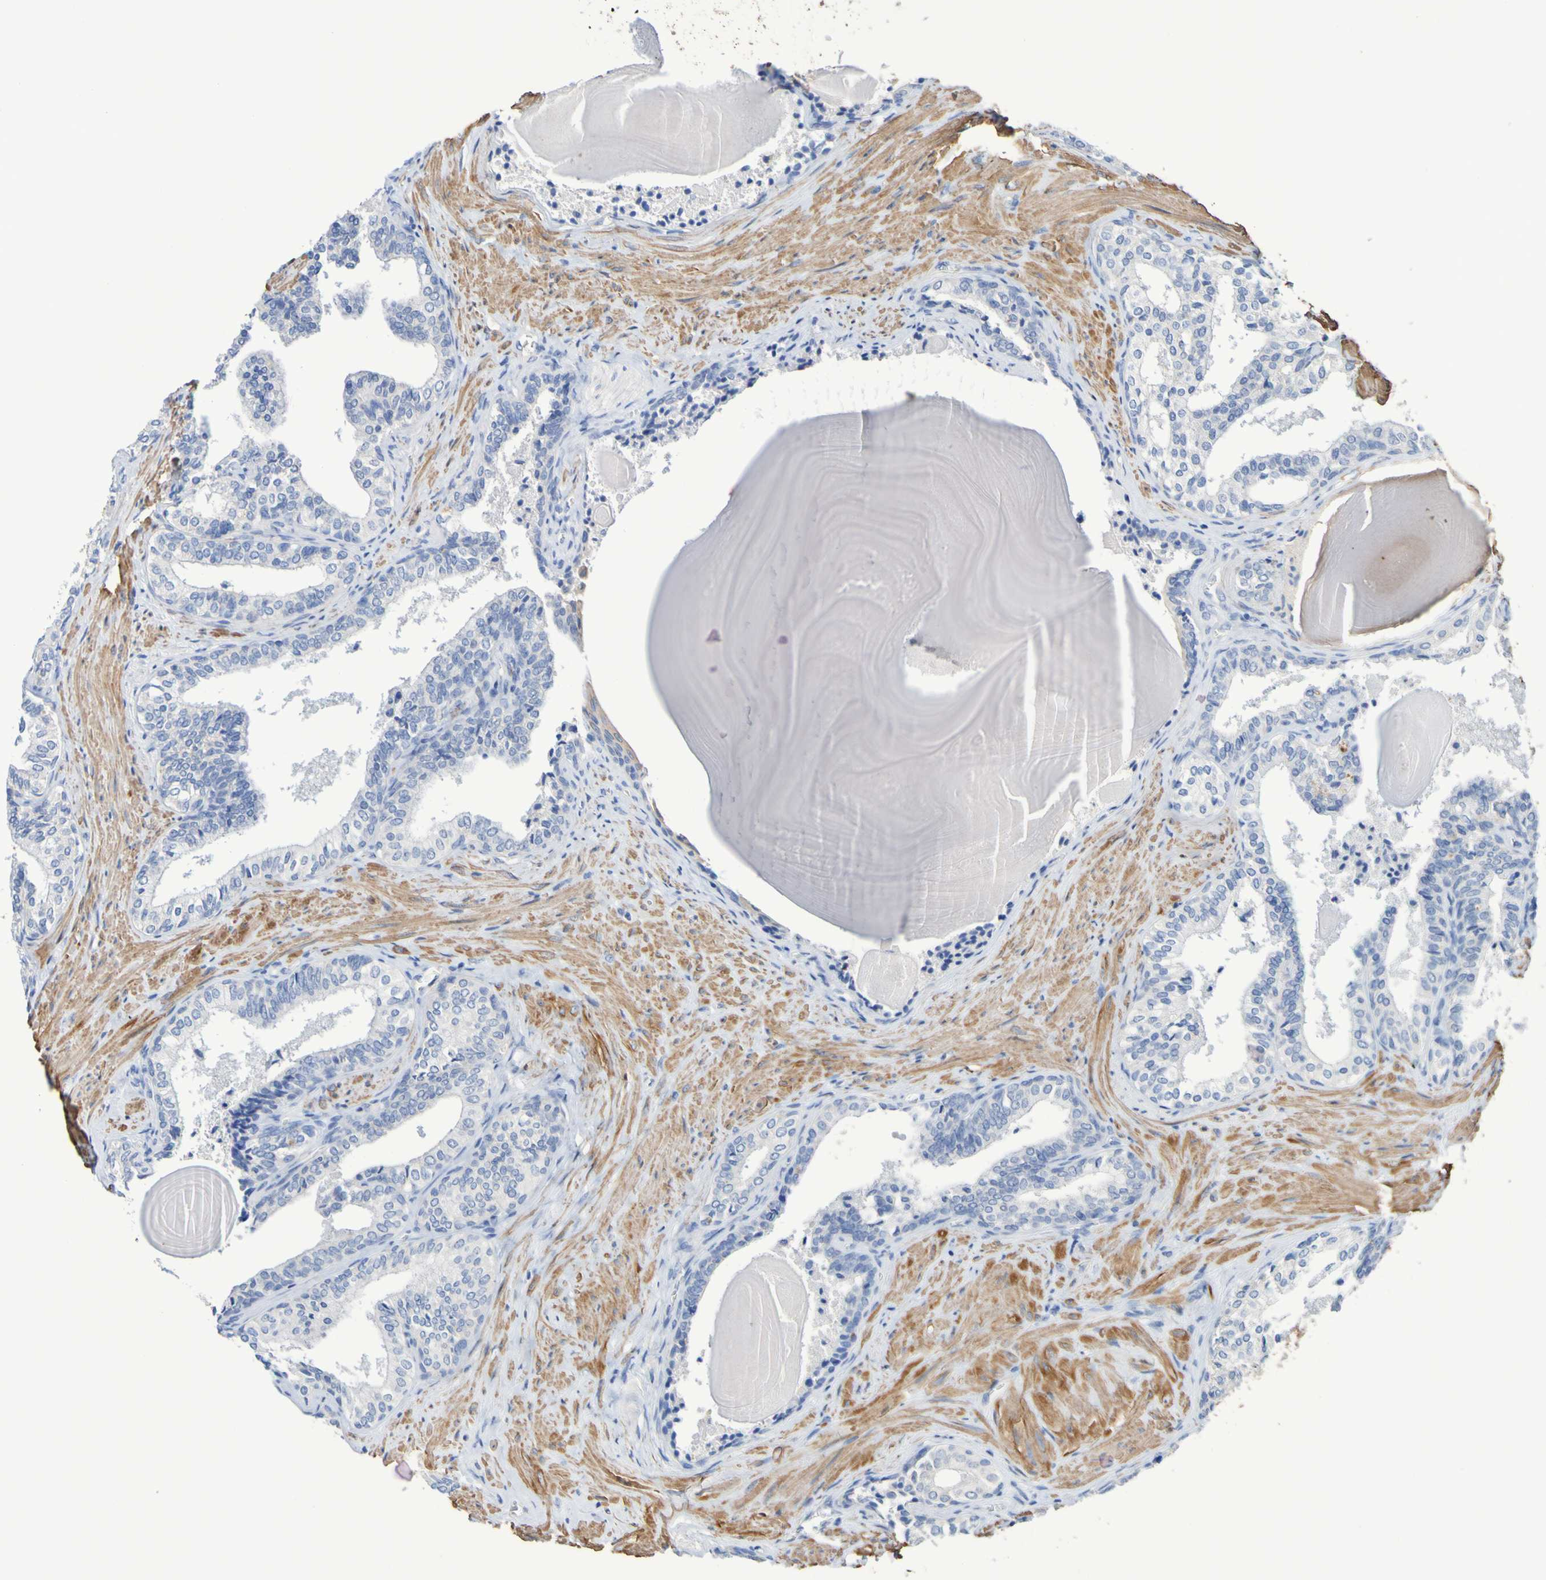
{"staining": {"intensity": "negative", "quantity": "none", "location": "none"}, "tissue": "prostate cancer", "cell_type": "Tumor cells", "image_type": "cancer", "snomed": [{"axis": "morphology", "description": "Adenocarcinoma, Low grade"}, {"axis": "topography", "description": "Prostate"}], "caption": "Image shows no protein expression in tumor cells of prostate cancer tissue.", "gene": "SRPRB", "patient": {"sex": "male", "age": 60}}